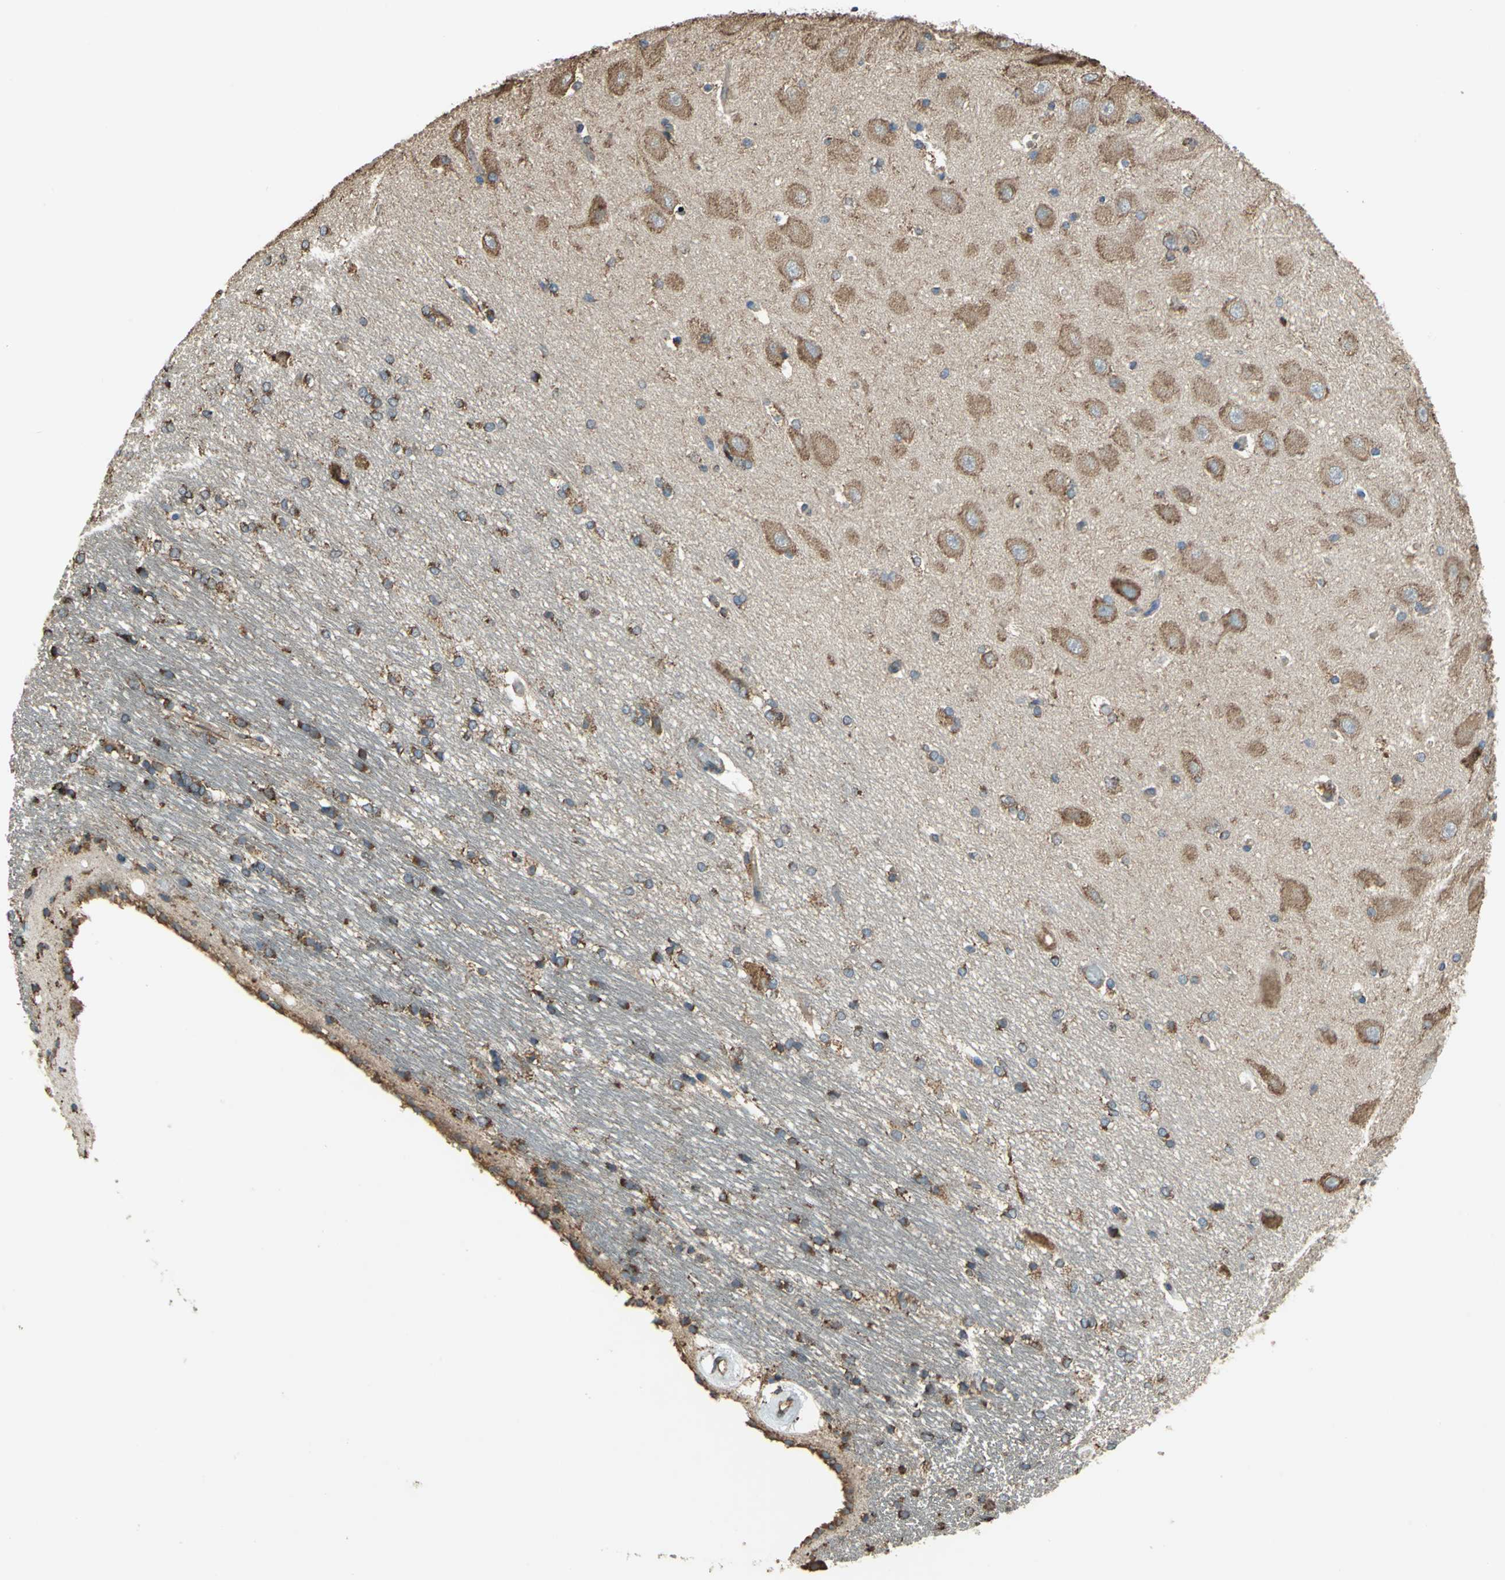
{"staining": {"intensity": "strong", "quantity": ">75%", "location": "cytoplasmic/membranous"}, "tissue": "hippocampus", "cell_type": "Glial cells", "image_type": "normal", "snomed": [{"axis": "morphology", "description": "Normal tissue, NOS"}, {"axis": "topography", "description": "Hippocampus"}], "caption": "Protein analysis of unremarkable hippocampus shows strong cytoplasmic/membranous staining in approximately >75% of glial cells. The protein is stained brown, and the nuclei are stained in blue (DAB (3,3'-diaminobenzidine) IHC with brightfield microscopy, high magnification).", "gene": "GPANK1", "patient": {"sex": "female", "age": 19}}